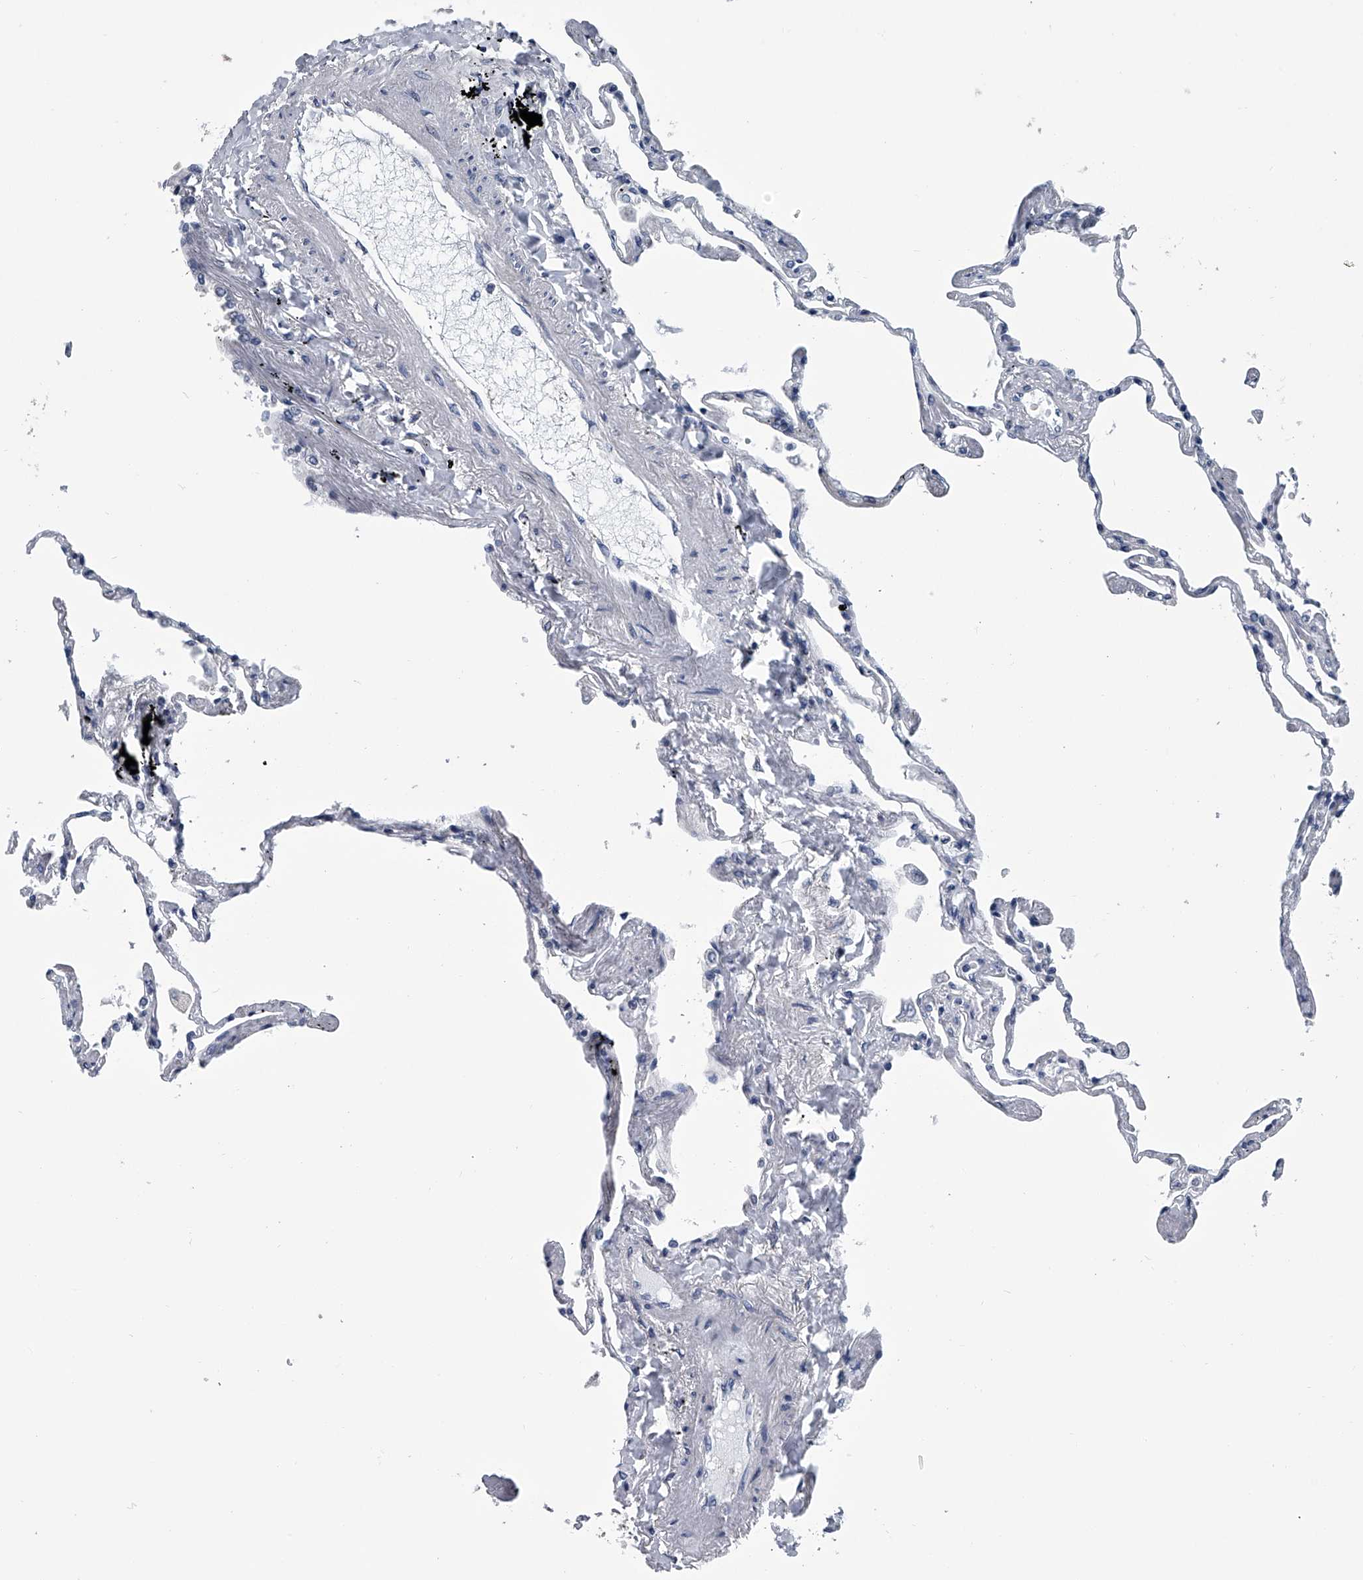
{"staining": {"intensity": "weak", "quantity": "<25%", "location": "cytoplasmic/membranous"}, "tissue": "lung", "cell_type": "Alveolar cells", "image_type": "normal", "snomed": [{"axis": "morphology", "description": "Normal tissue, NOS"}, {"axis": "topography", "description": "Lung"}], "caption": "Lung stained for a protein using immunohistochemistry exhibits no staining alveolar cells.", "gene": "PPP2R5D", "patient": {"sex": "female", "age": 67}}